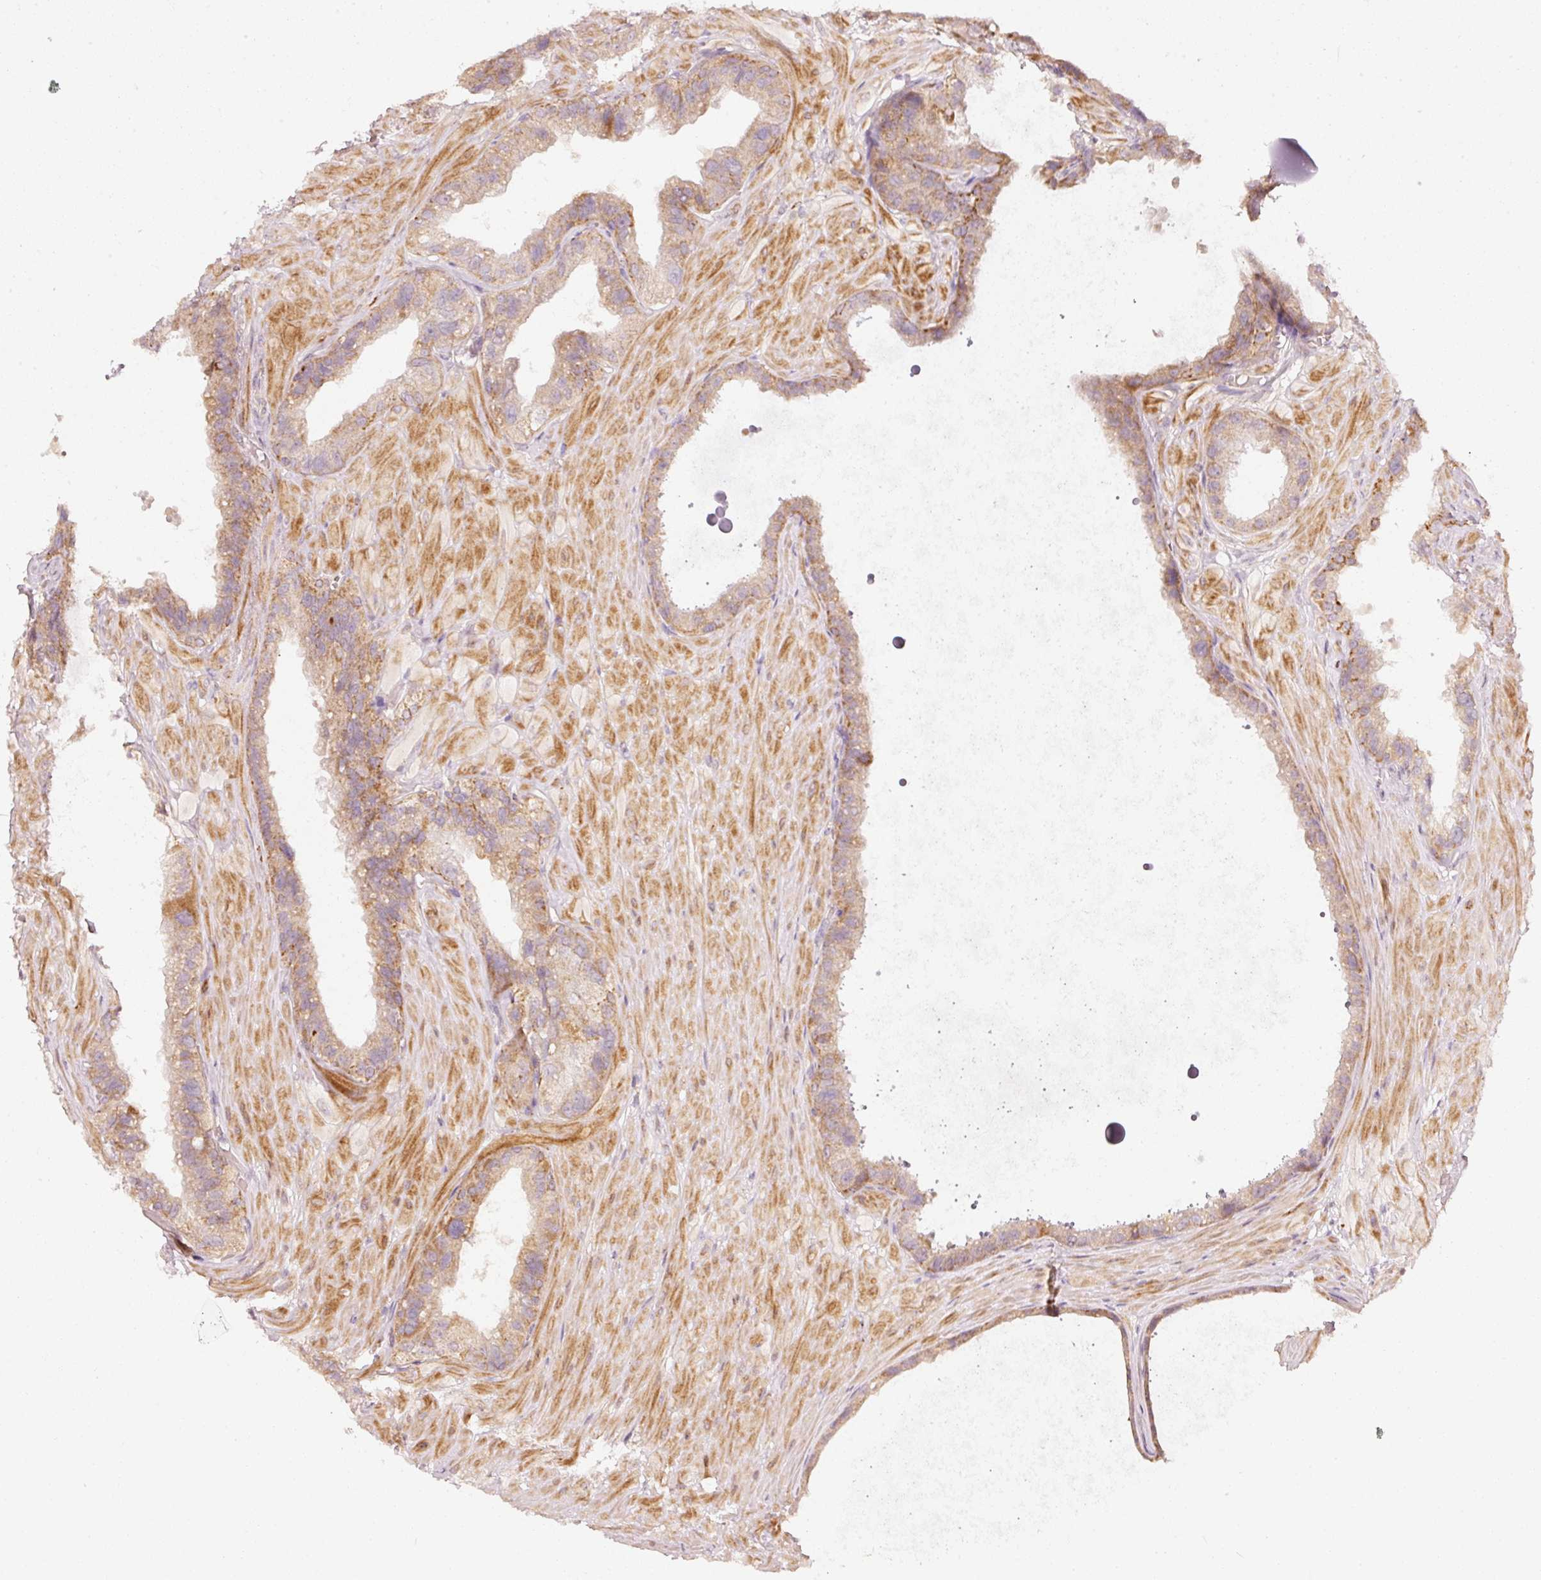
{"staining": {"intensity": "strong", "quantity": "25%-75%", "location": "cytoplasmic/membranous"}, "tissue": "seminal vesicle", "cell_type": "Glandular cells", "image_type": "normal", "snomed": [{"axis": "morphology", "description": "Normal tissue, NOS"}, {"axis": "topography", "description": "Seminal veicle"}, {"axis": "topography", "description": "Peripheral nerve tissue"}], "caption": "IHC (DAB (3,3'-diaminobenzidine)) staining of benign human seminal vesicle reveals strong cytoplasmic/membranous protein staining in about 25%-75% of glandular cells. (Brightfield microscopy of DAB IHC at high magnification).", "gene": "ARHGAP22", "patient": {"sex": "male", "age": 76}}